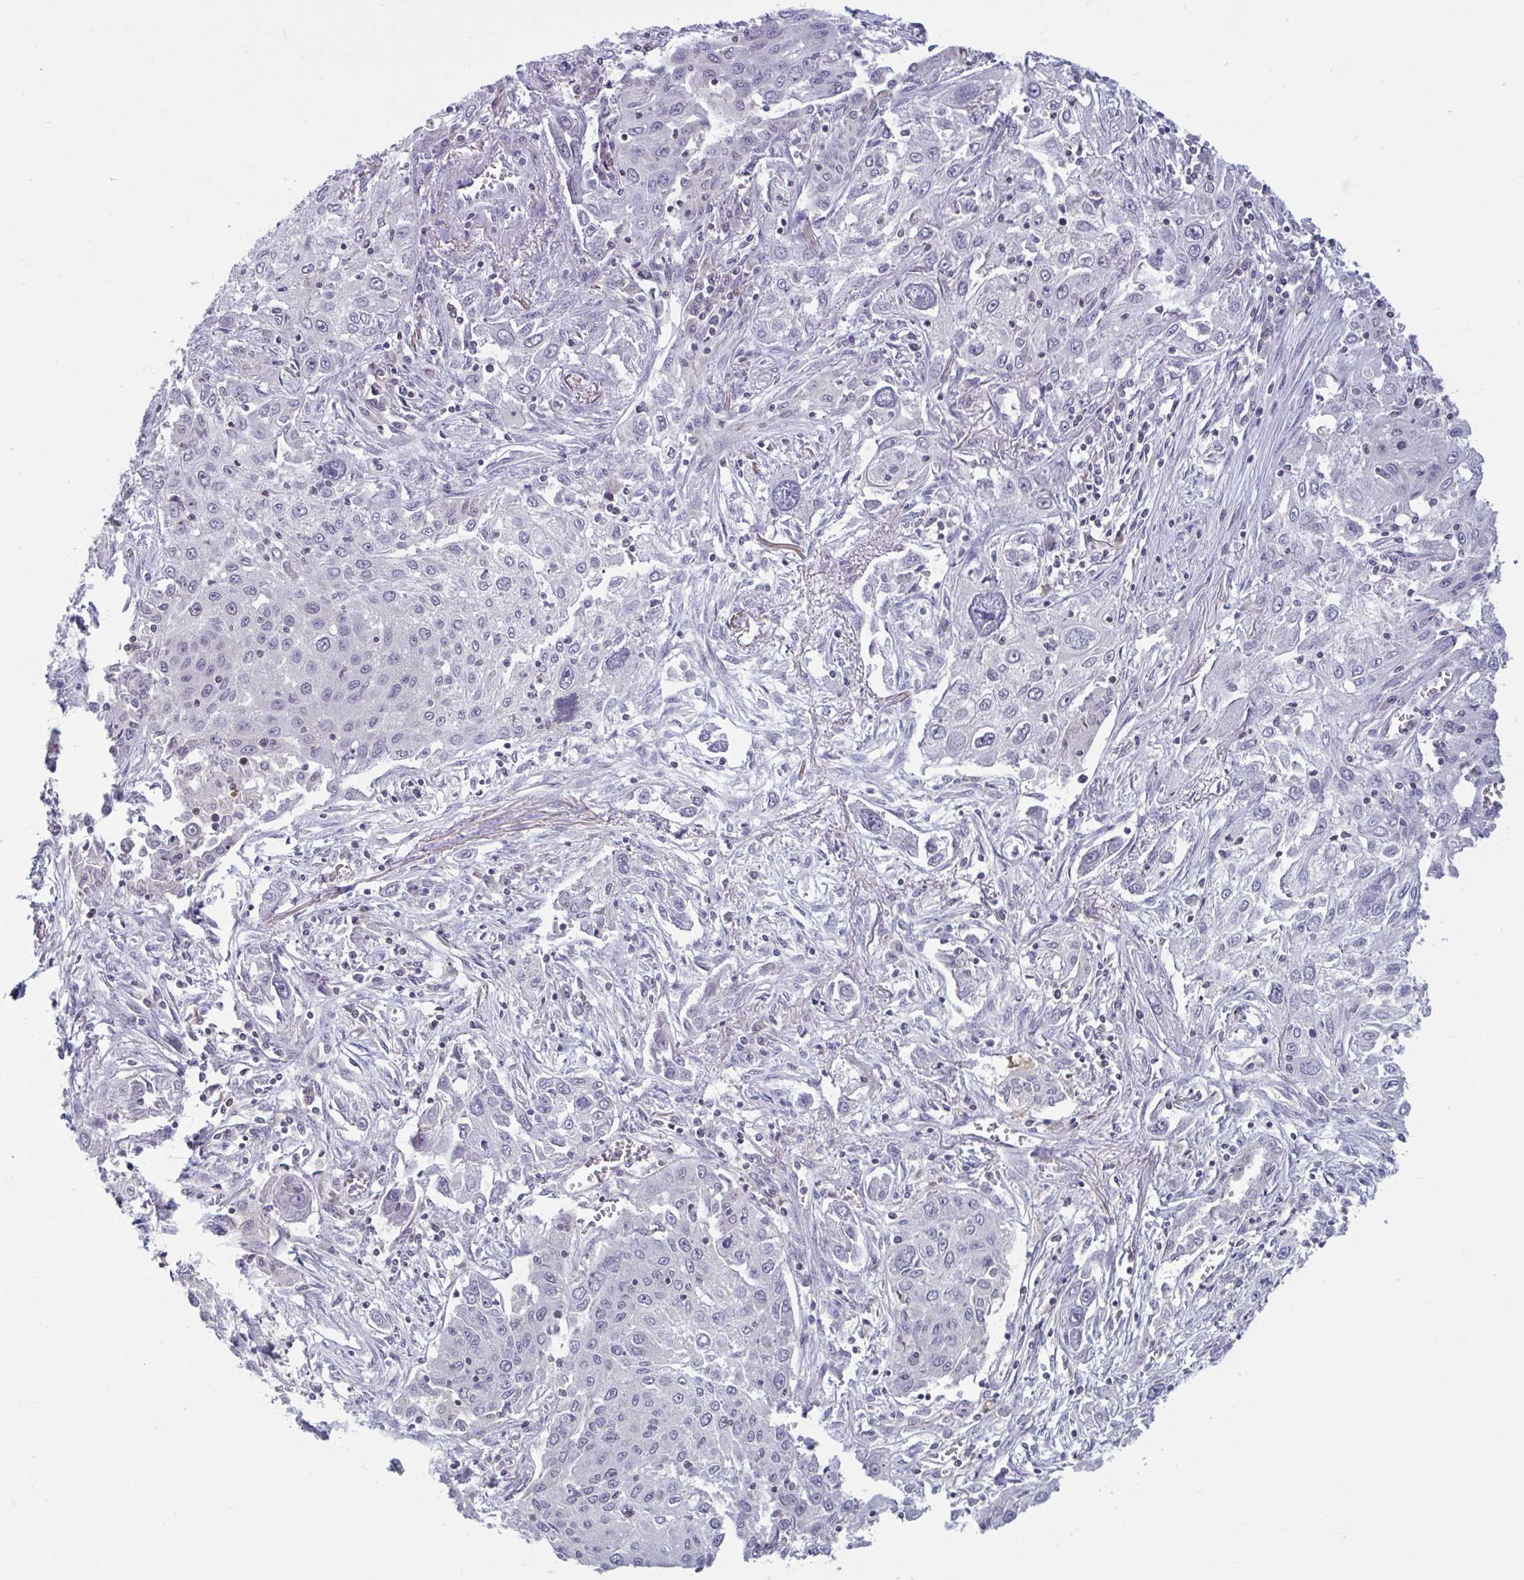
{"staining": {"intensity": "negative", "quantity": "none", "location": "none"}, "tissue": "lung cancer", "cell_type": "Tumor cells", "image_type": "cancer", "snomed": [{"axis": "morphology", "description": "Squamous cell carcinoma, NOS"}, {"axis": "topography", "description": "Lung"}], "caption": "Image shows no protein expression in tumor cells of lung squamous cell carcinoma tissue. Nuclei are stained in blue.", "gene": "ARPP19", "patient": {"sex": "female", "age": 69}}